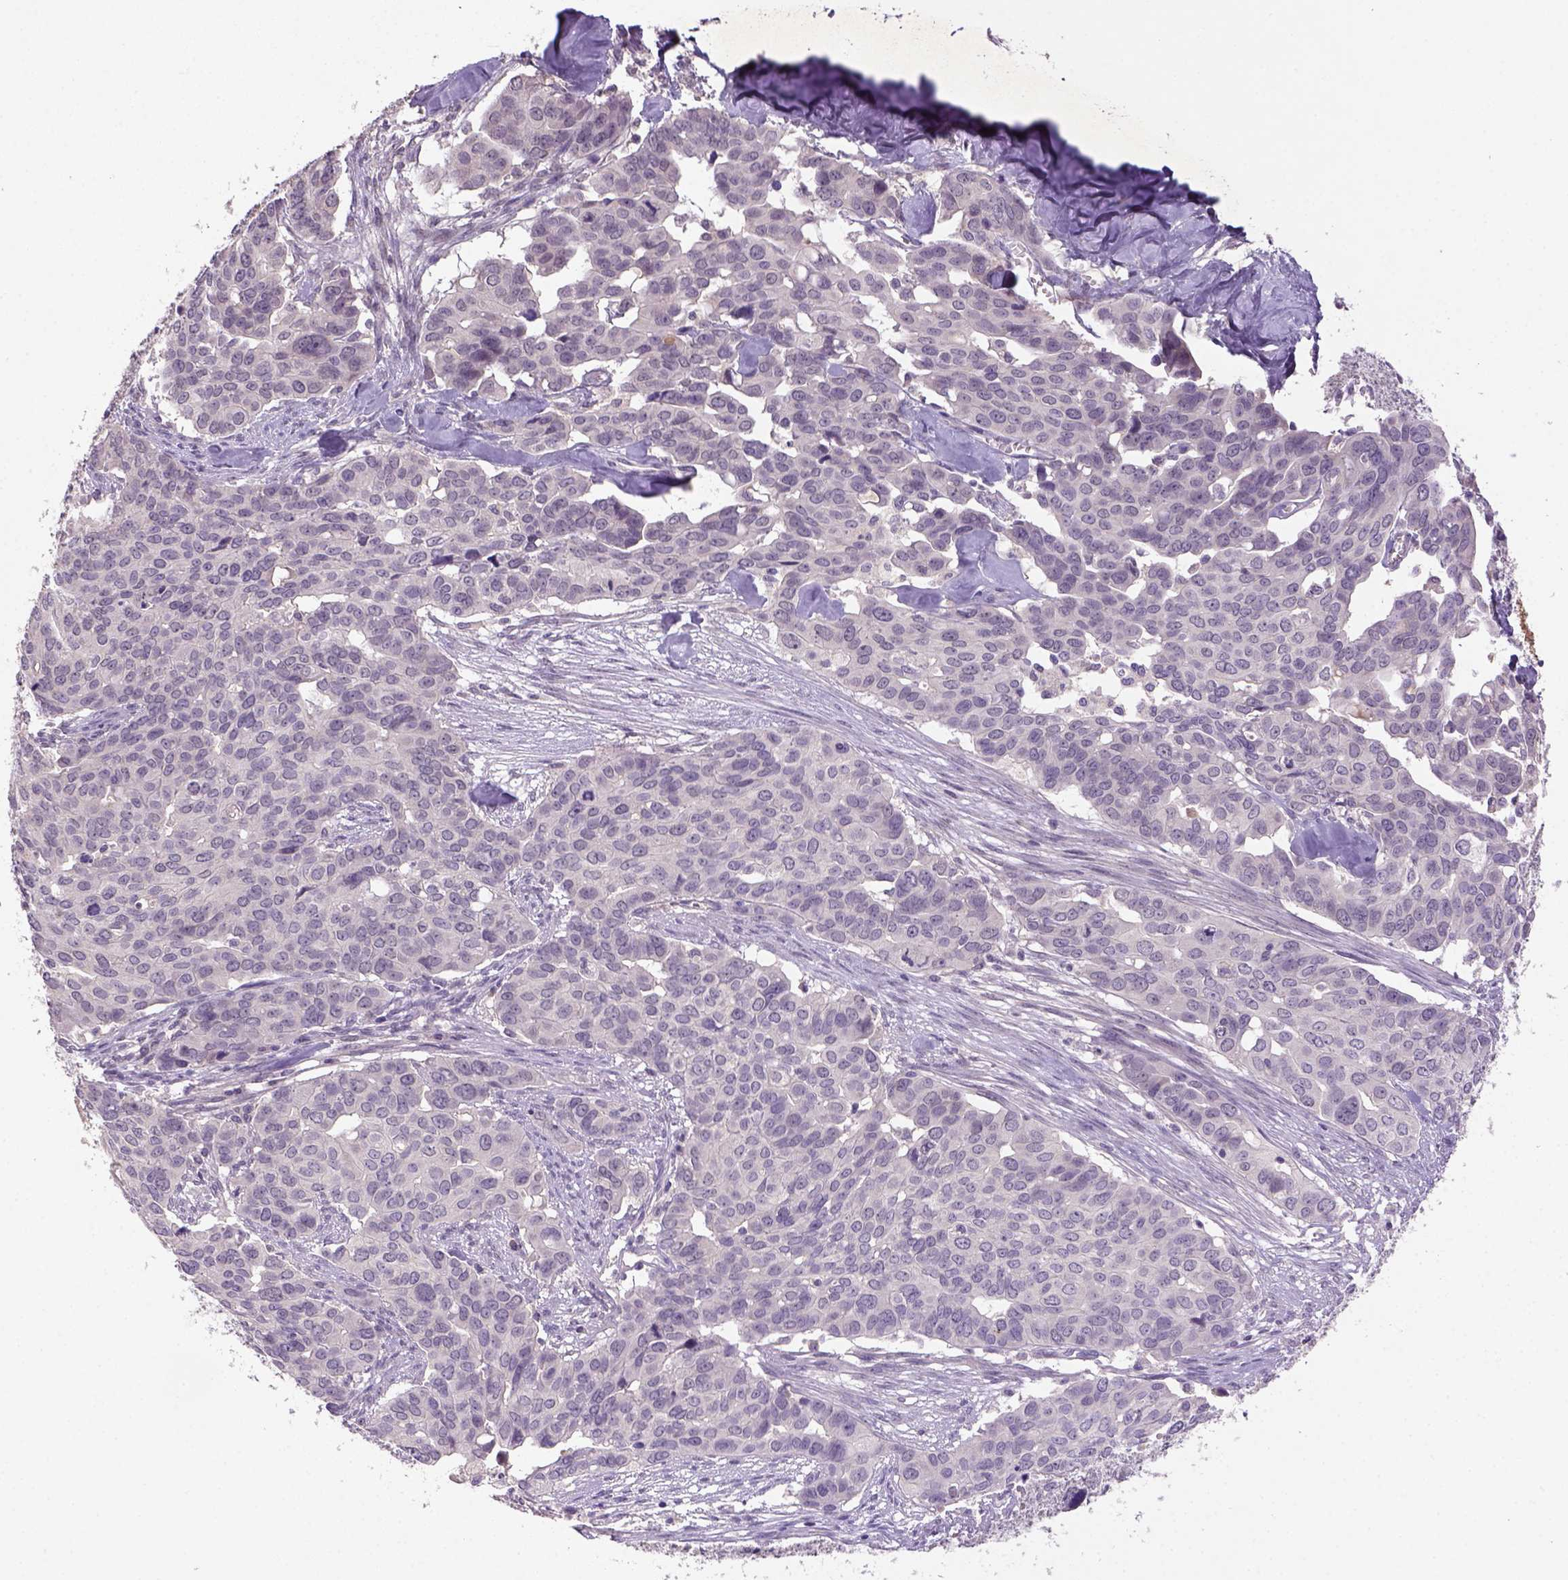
{"staining": {"intensity": "negative", "quantity": "none", "location": "none"}, "tissue": "ovarian cancer", "cell_type": "Tumor cells", "image_type": "cancer", "snomed": [{"axis": "morphology", "description": "Carcinoma, endometroid"}, {"axis": "topography", "description": "Ovary"}], "caption": "A high-resolution image shows immunohistochemistry (IHC) staining of ovarian endometroid carcinoma, which displays no significant positivity in tumor cells.", "gene": "NLGN2", "patient": {"sex": "female", "age": 78}}